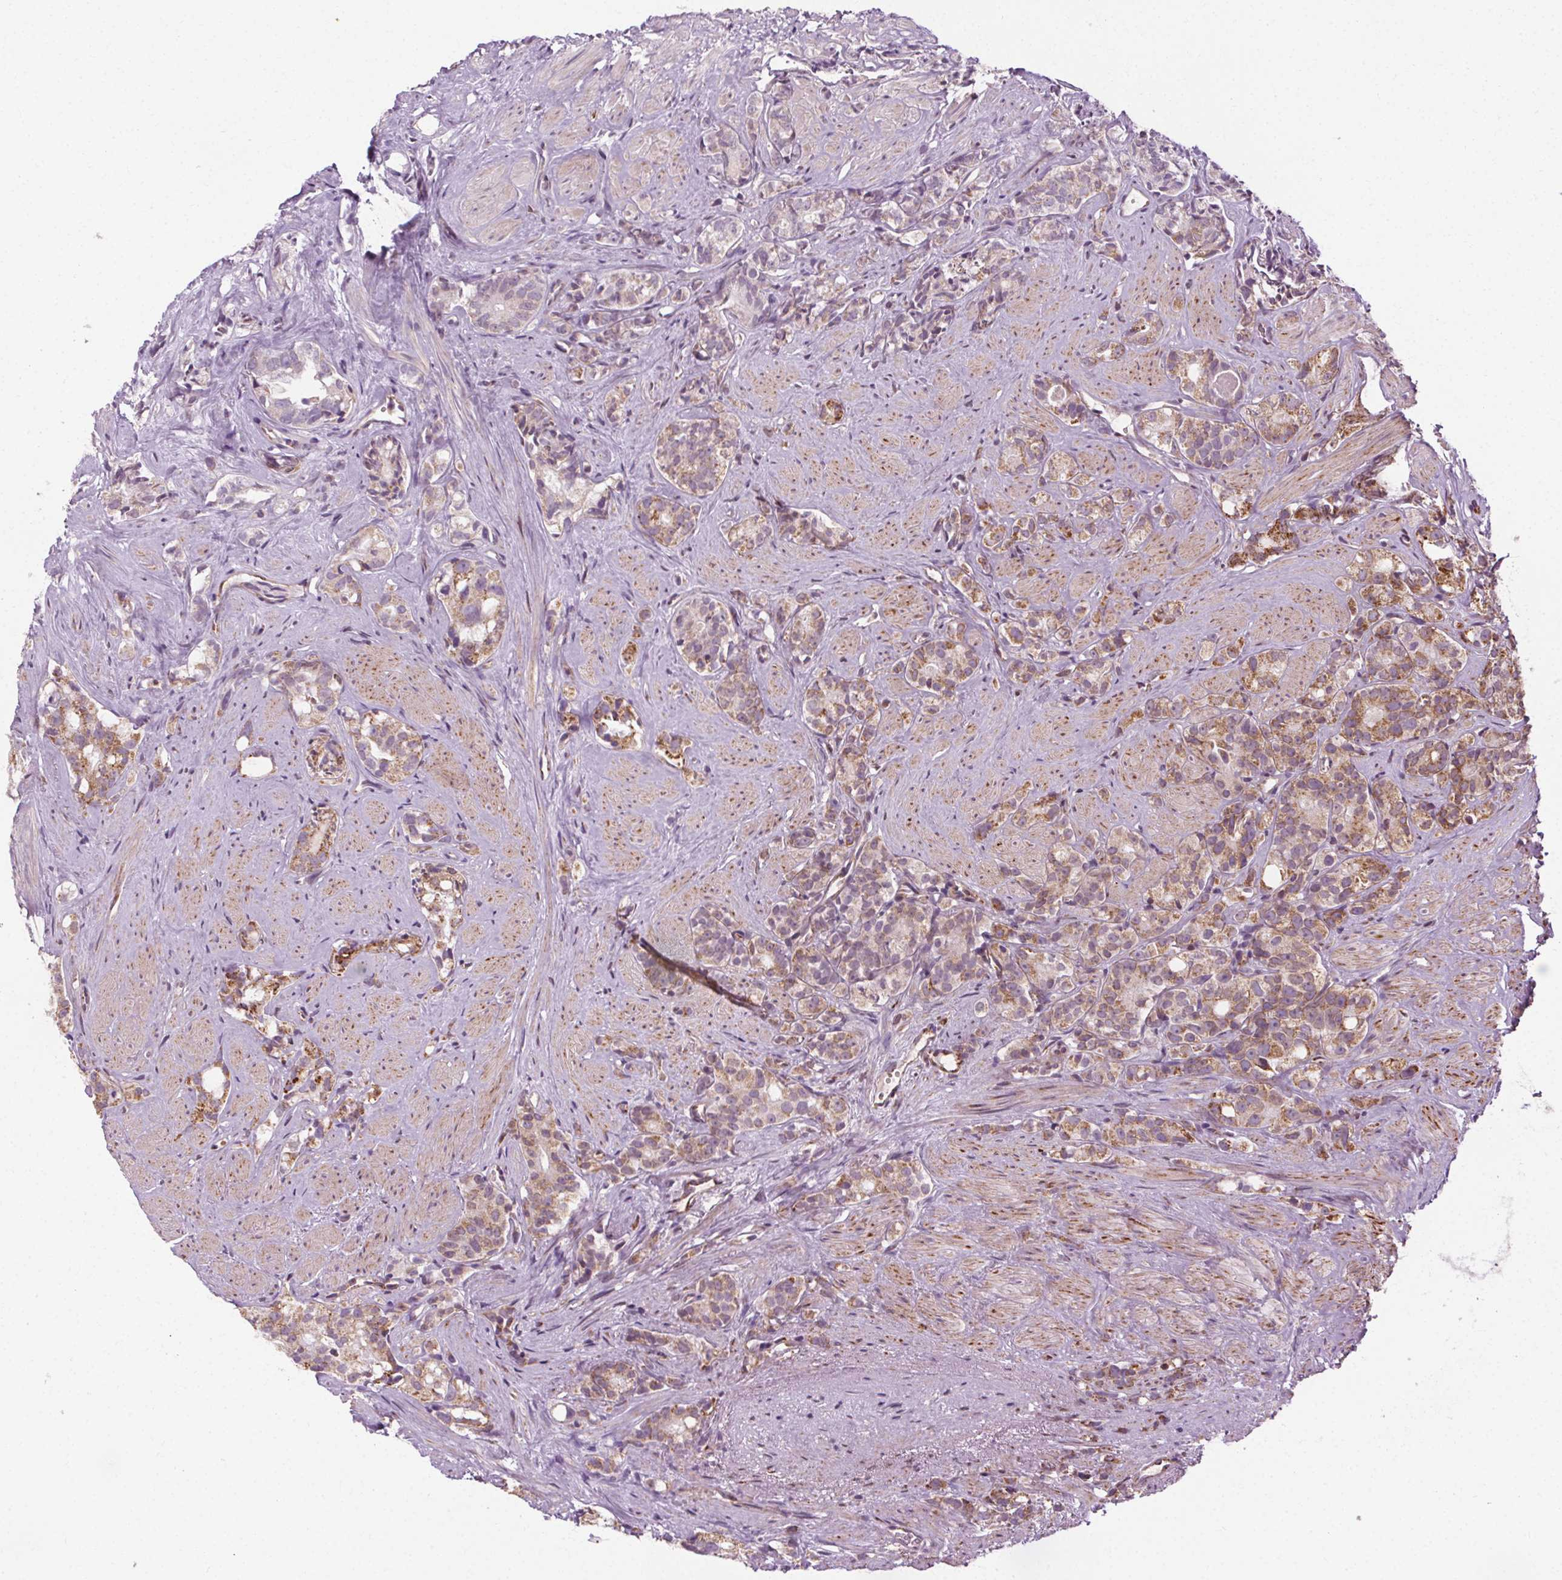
{"staining": {"intensity": "moderate", "quantity": "<25%", "location": "cytoplasmic/membranous"}, "tissue": "prostate cancer", "cell_type": "Tumor cells", "image_type": "cancer", "snomed": [{"axis": "morphology", "description": "Adenocarcinoma, High grade"}, {"axis": "topography", "description": "Prostate"}], "caption": "This is a histology image of immunohistochemistry staining of high-grade adenocarcinoma (prostate), which shows moderate positivity in the cytoplasmic/membranous of tumor cells.", "gene": "LFNG", "patient": {"sex": "male", "age": 75}}